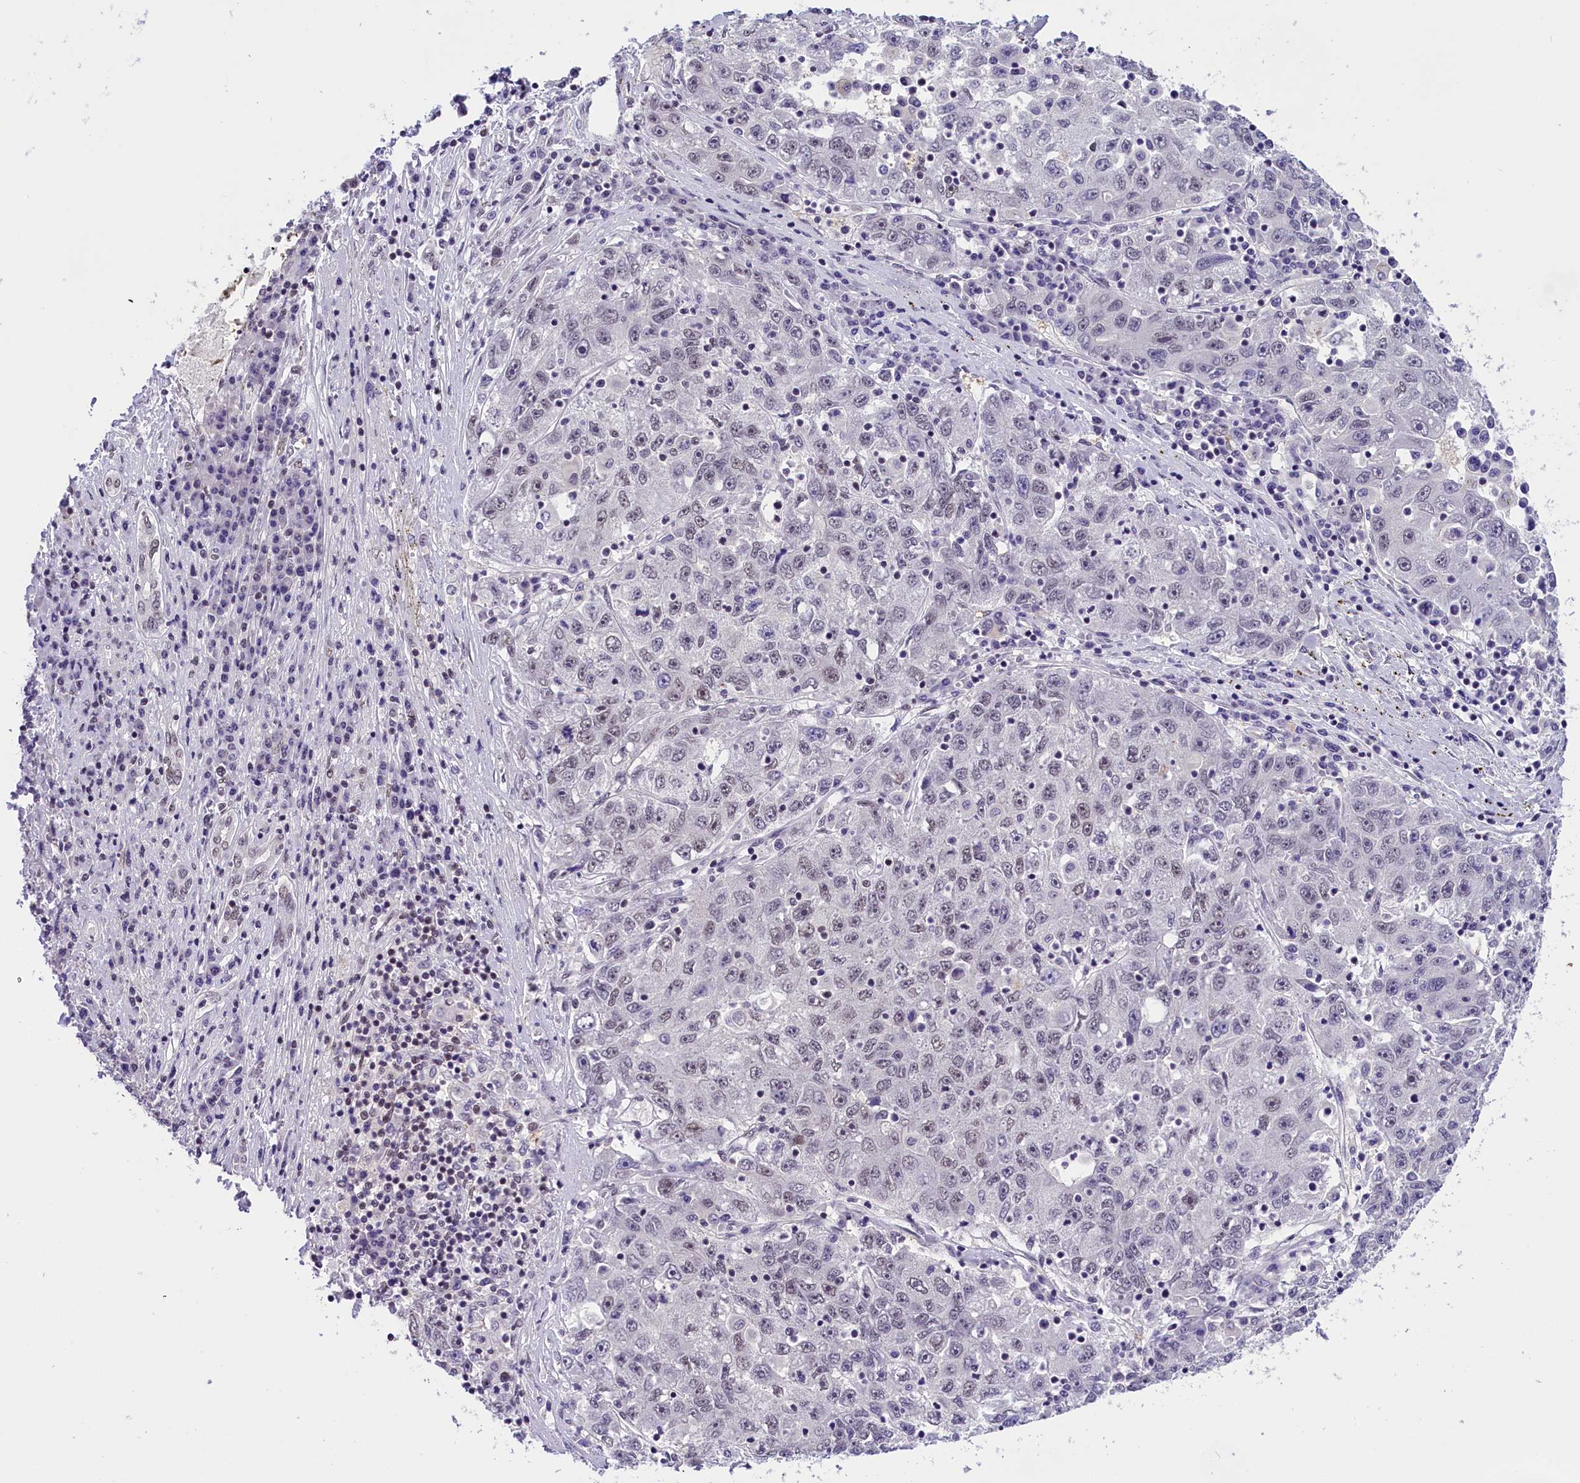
{"staining": {"intensity": "negative", "quantity": "none", "location": "none"}, "tissue": "liver cancer", "cell_type": "Tumor cells", "image_type": "cancer", "snomed": [{"axis": "morphology", "description": "Carcinoma, Hepatocellular, NOS"}, {"axis": "topography", "description": "Liver"}], "caption": "Liver cancer was stained to show a protein in brown. There is no significant staining in tumor cells. The staining was performed using DAB to visualize the protein expression in brown, while the nuclei were stained in blue with hematoxylin (Magnification: 20x).", "gene": "ZC3H4", "patient": {"sex": "male", "age": 49}}